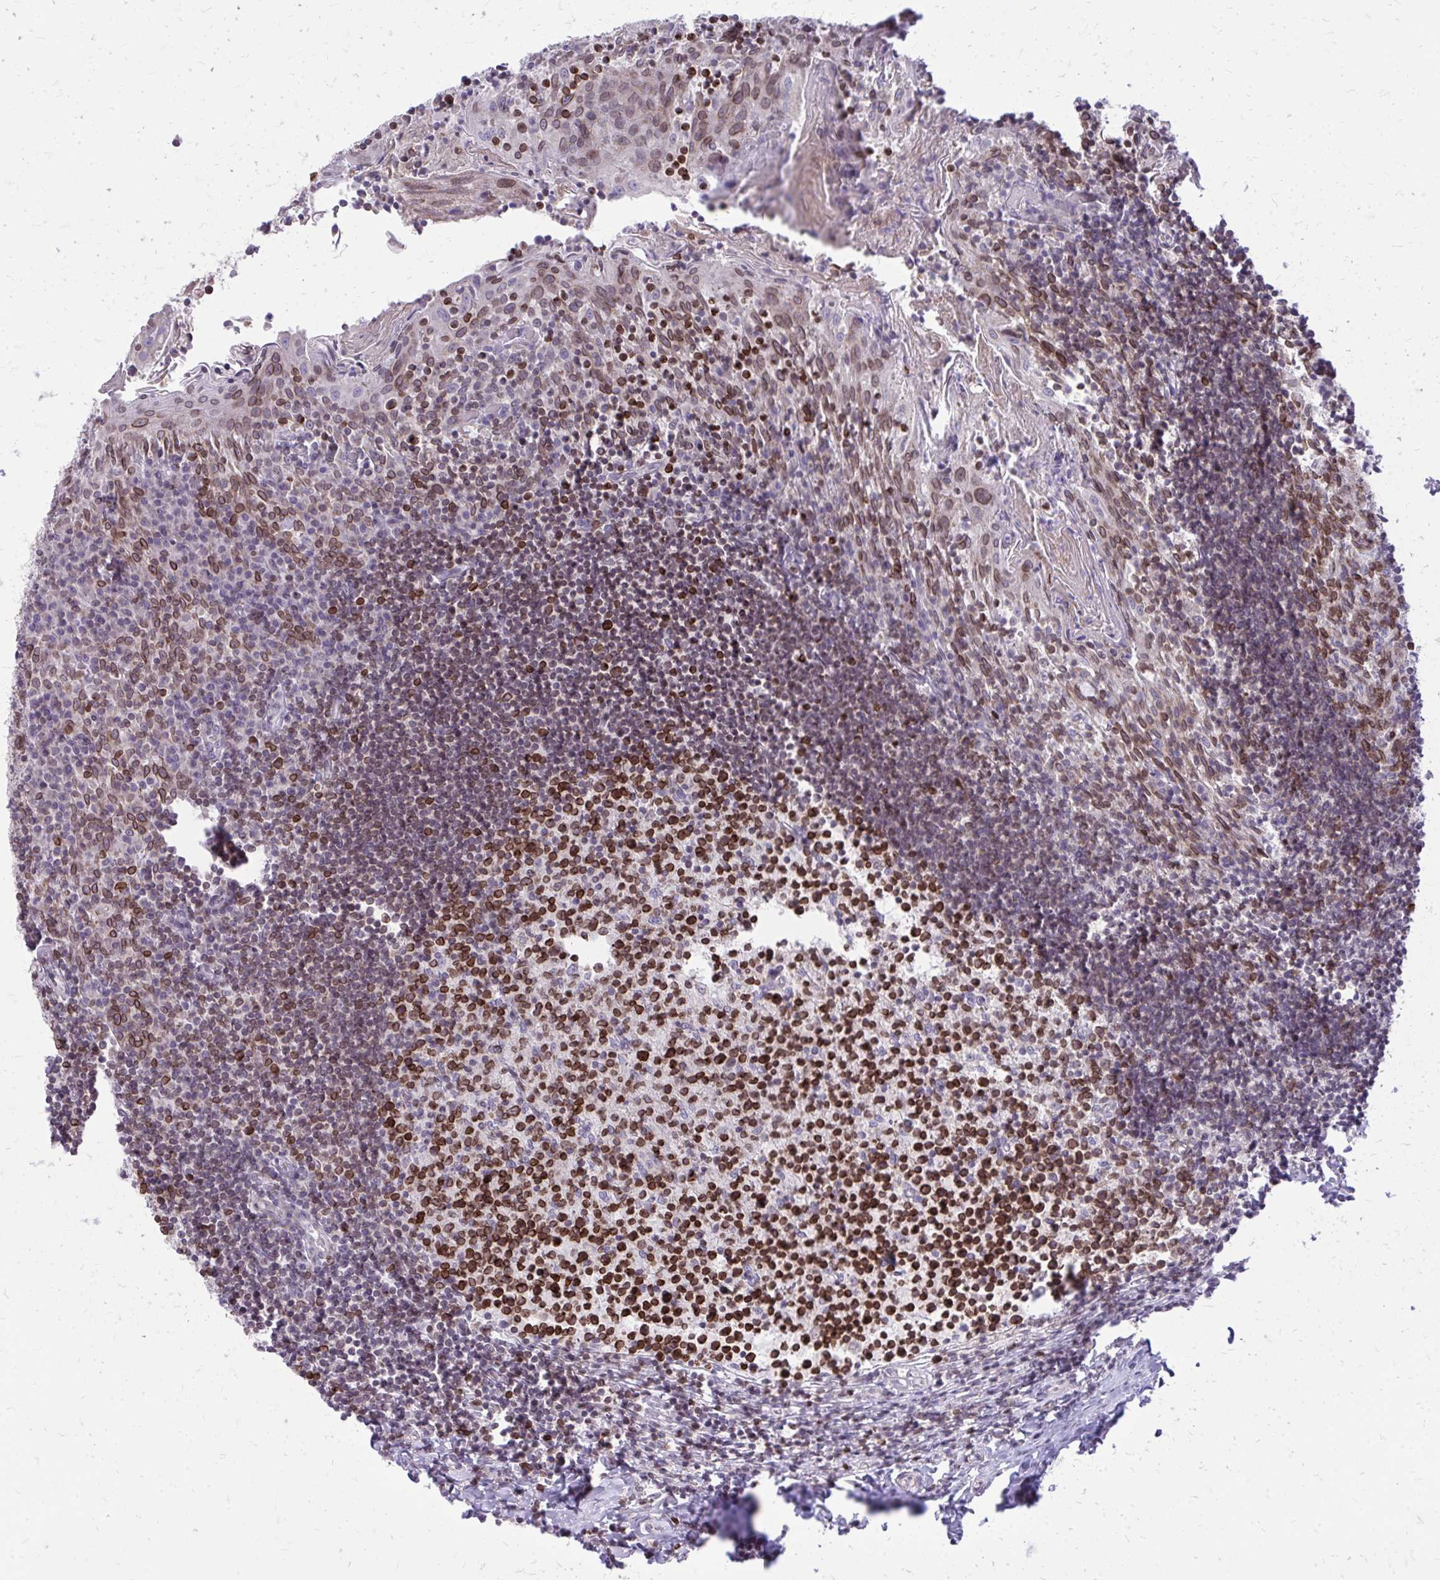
{"staining": {"intensity": "strong", "quantity": ">75%", "location": "cytoplasmic/membranous,nuclear"}, "tissue": "tonsil", "cell_type": "Germinal center cells", "image_type": "normal", "snomed": [{"axis": "morphology", "description": "Normal tissue, NOS"}, {"axis": "topography", "description": "Tonsil"}], "caption": "This micrograph displays normal tonsil stained with immunohistochemistry (IHC) to label a protein in brown. The cytoplasmic/membranous,nuclear of germinal center cells show strong positivity for the protein. Nuclei are counter-stained blue.", "gene": "RPS6KA2", "patient": {"sex": "female", "age": 10}}